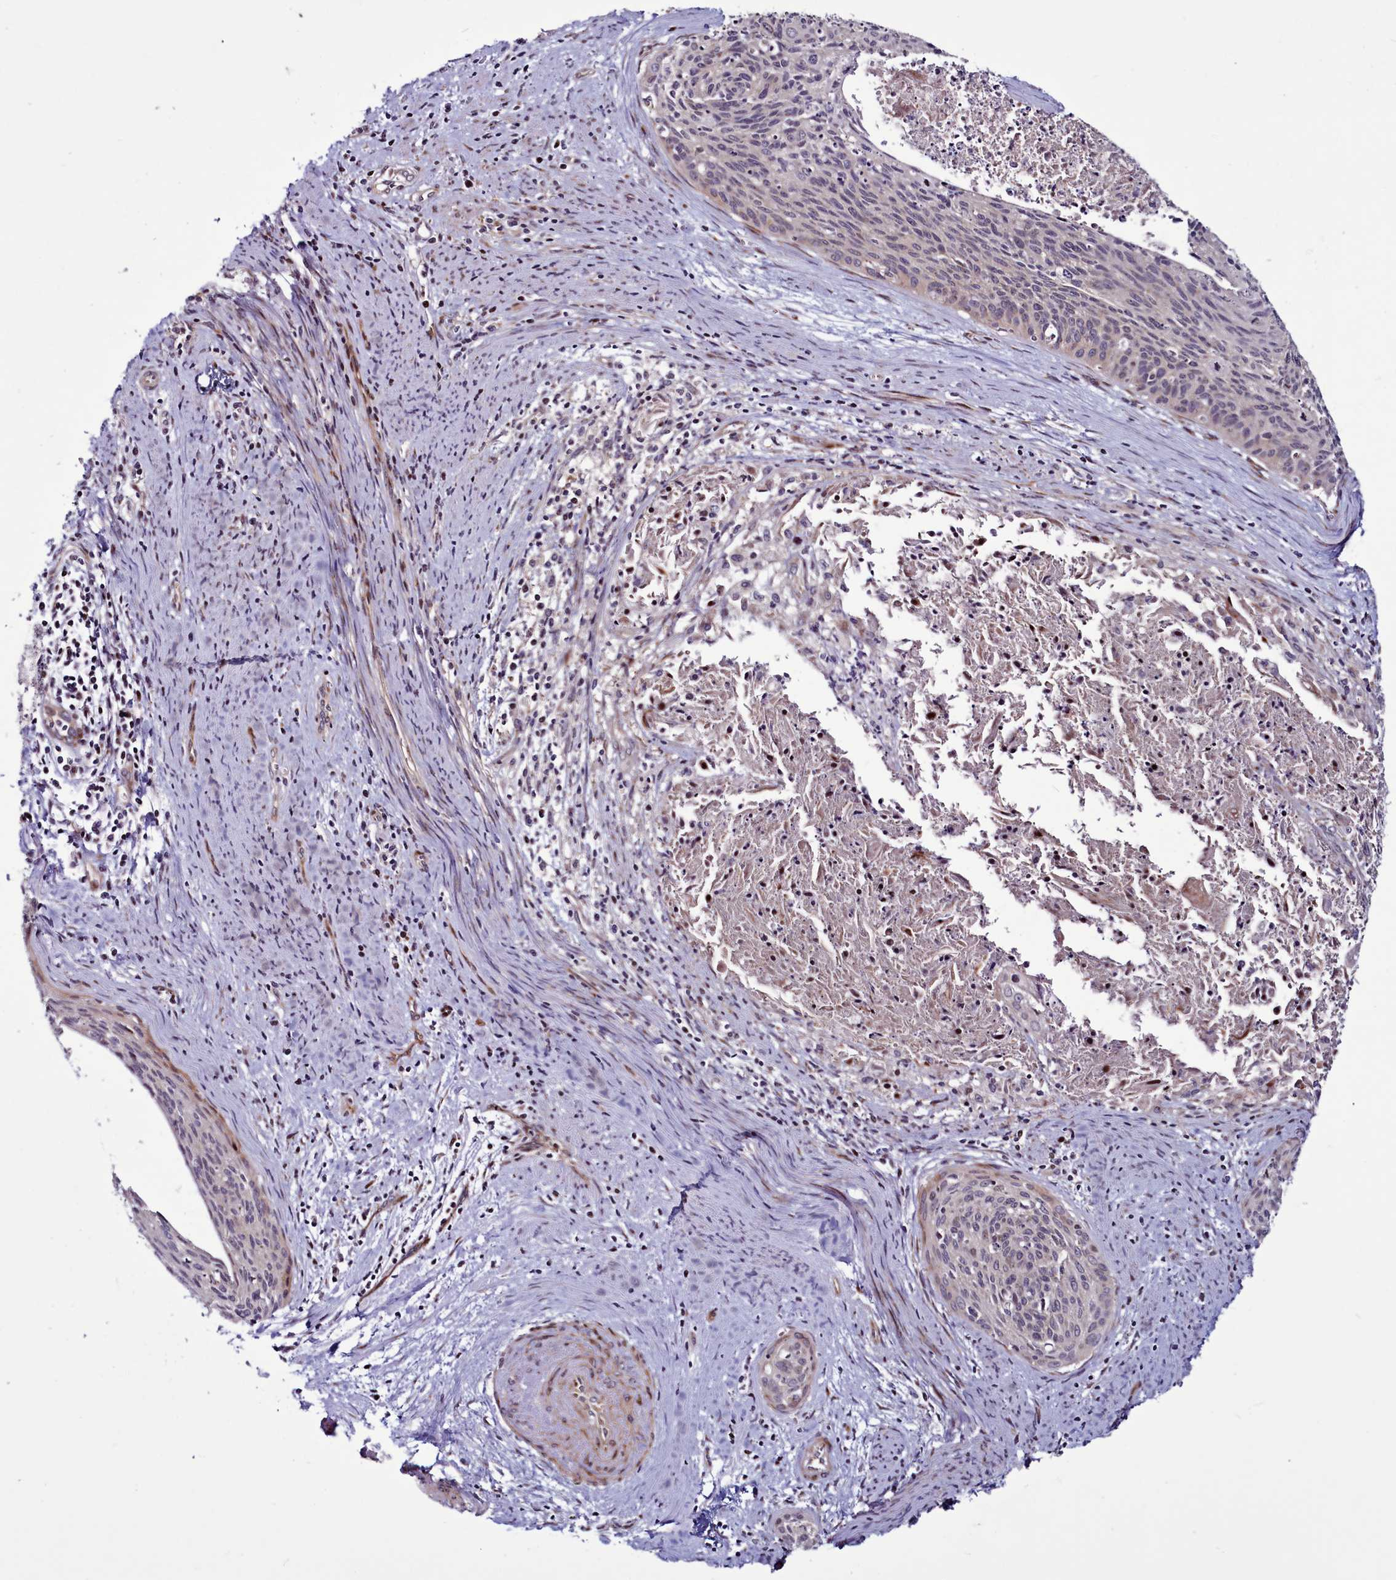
{"staining": {"intensity": "moderate", "quantity": "<25%", "location": "nuclear"}, "tissue": "cervical cancer", "cell_type": "Tumor cells", "image_type": "cancer", "snomed": [{"axis": "morphology", "description": "Squamous cell carcinoma, NOS"}, {"axis": "topography", "description": "Cervix"}], "caption": "High-magnification brightfield microscopy of squamous cell carcinoma (cervical) stained with DAB (brown) and counterstained with hematoxylin (blue). tumor cells exhibit moderate nuclear expression is present in approximately<25% of cells. Using DAB (brown) and hematoxylin (blue) stains, captured at high magnification using brightfield microscopy.", "gene": "WBP11", "patient": {"sex": "female", "age": 55}}